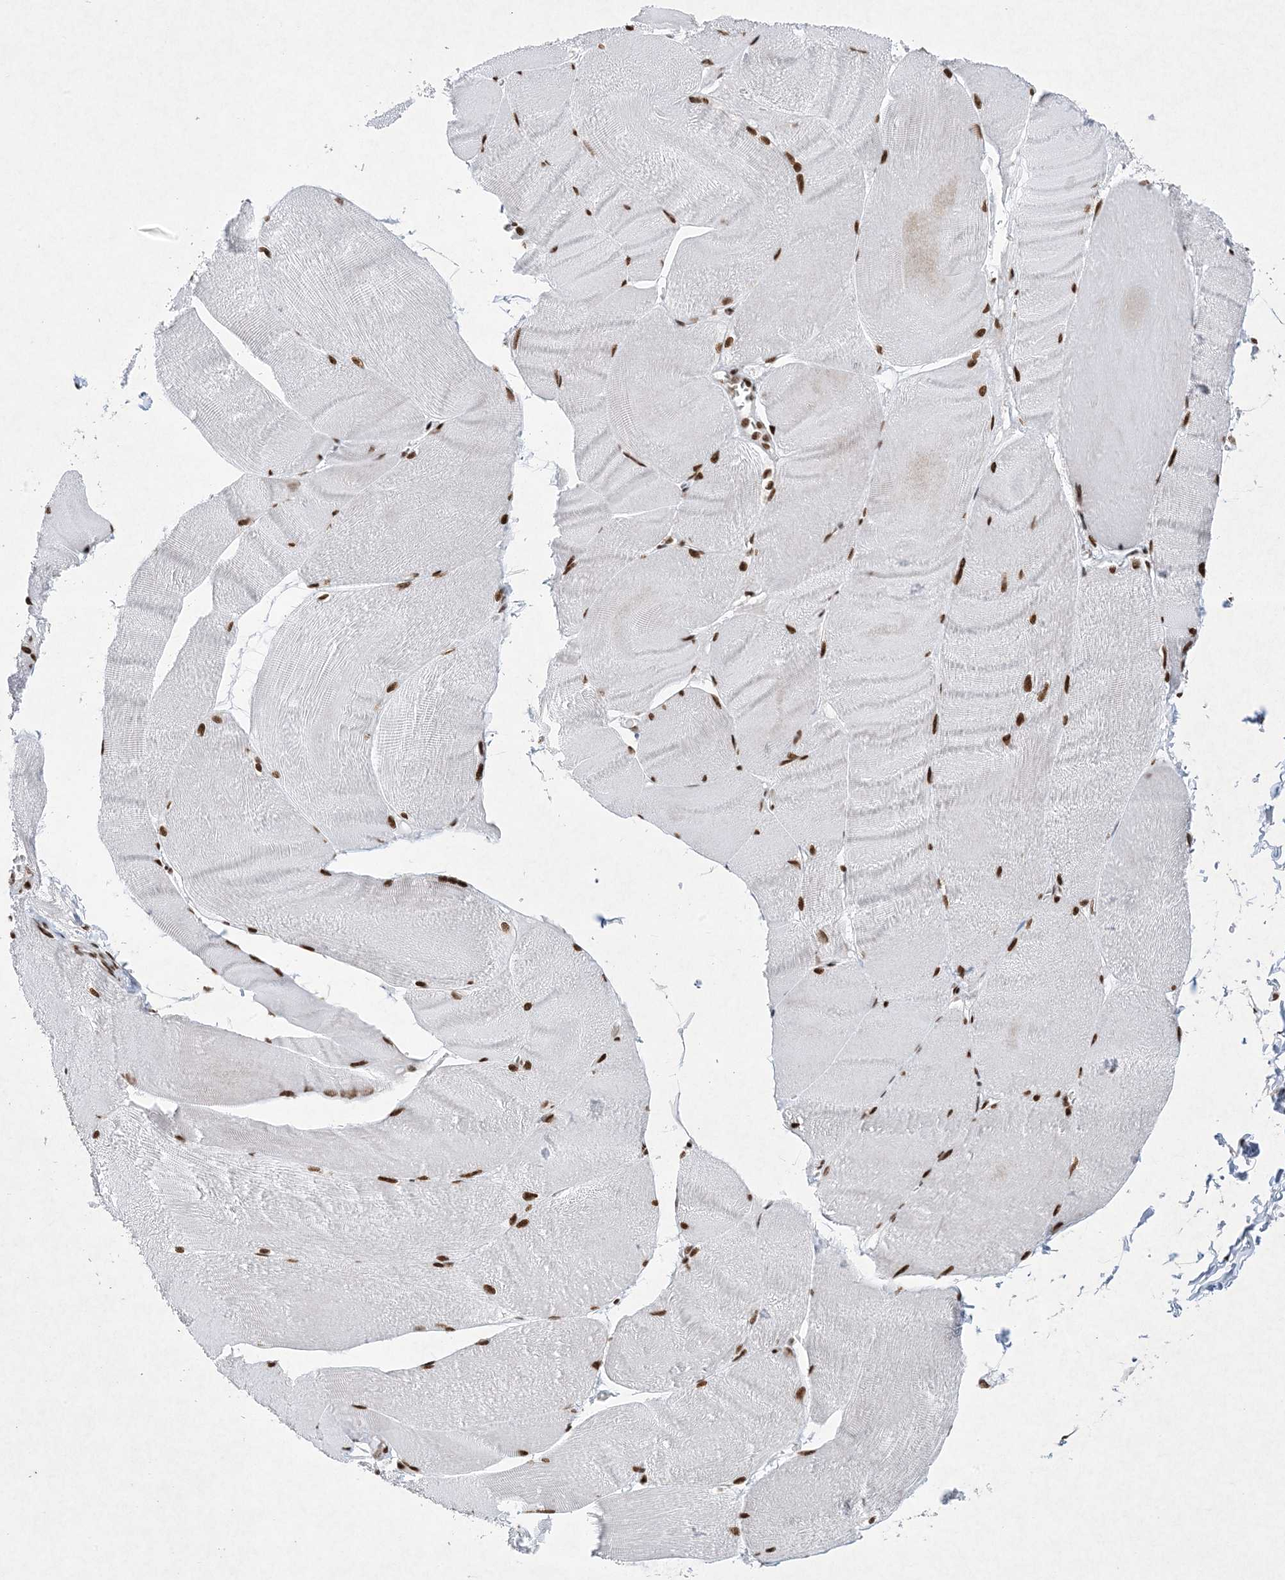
{"staining": {"intensity": "strong", "quantity": ">75%", "location": "nuclear"}, "tissue": "skeletal muscle", "cell_type": "Myocytes", "image_type": "normal", "snomed": [{"axis": "morphology", "description": "Normal tissue, NOS"}, {"axis": "morphology", "description": "Basal cell carcinoma"}, {"axis": "topography", "description": "Skeletal muscle"}], "caption": "DAB (3,3'-diaminobenzidine) immunohistochemical staining of normal human skeletal muscle displays strong nuclear protein expression in about >75% of myocytes.", "gene": "PKNOX2", "patient": {"sex": "female", "age": 64}}